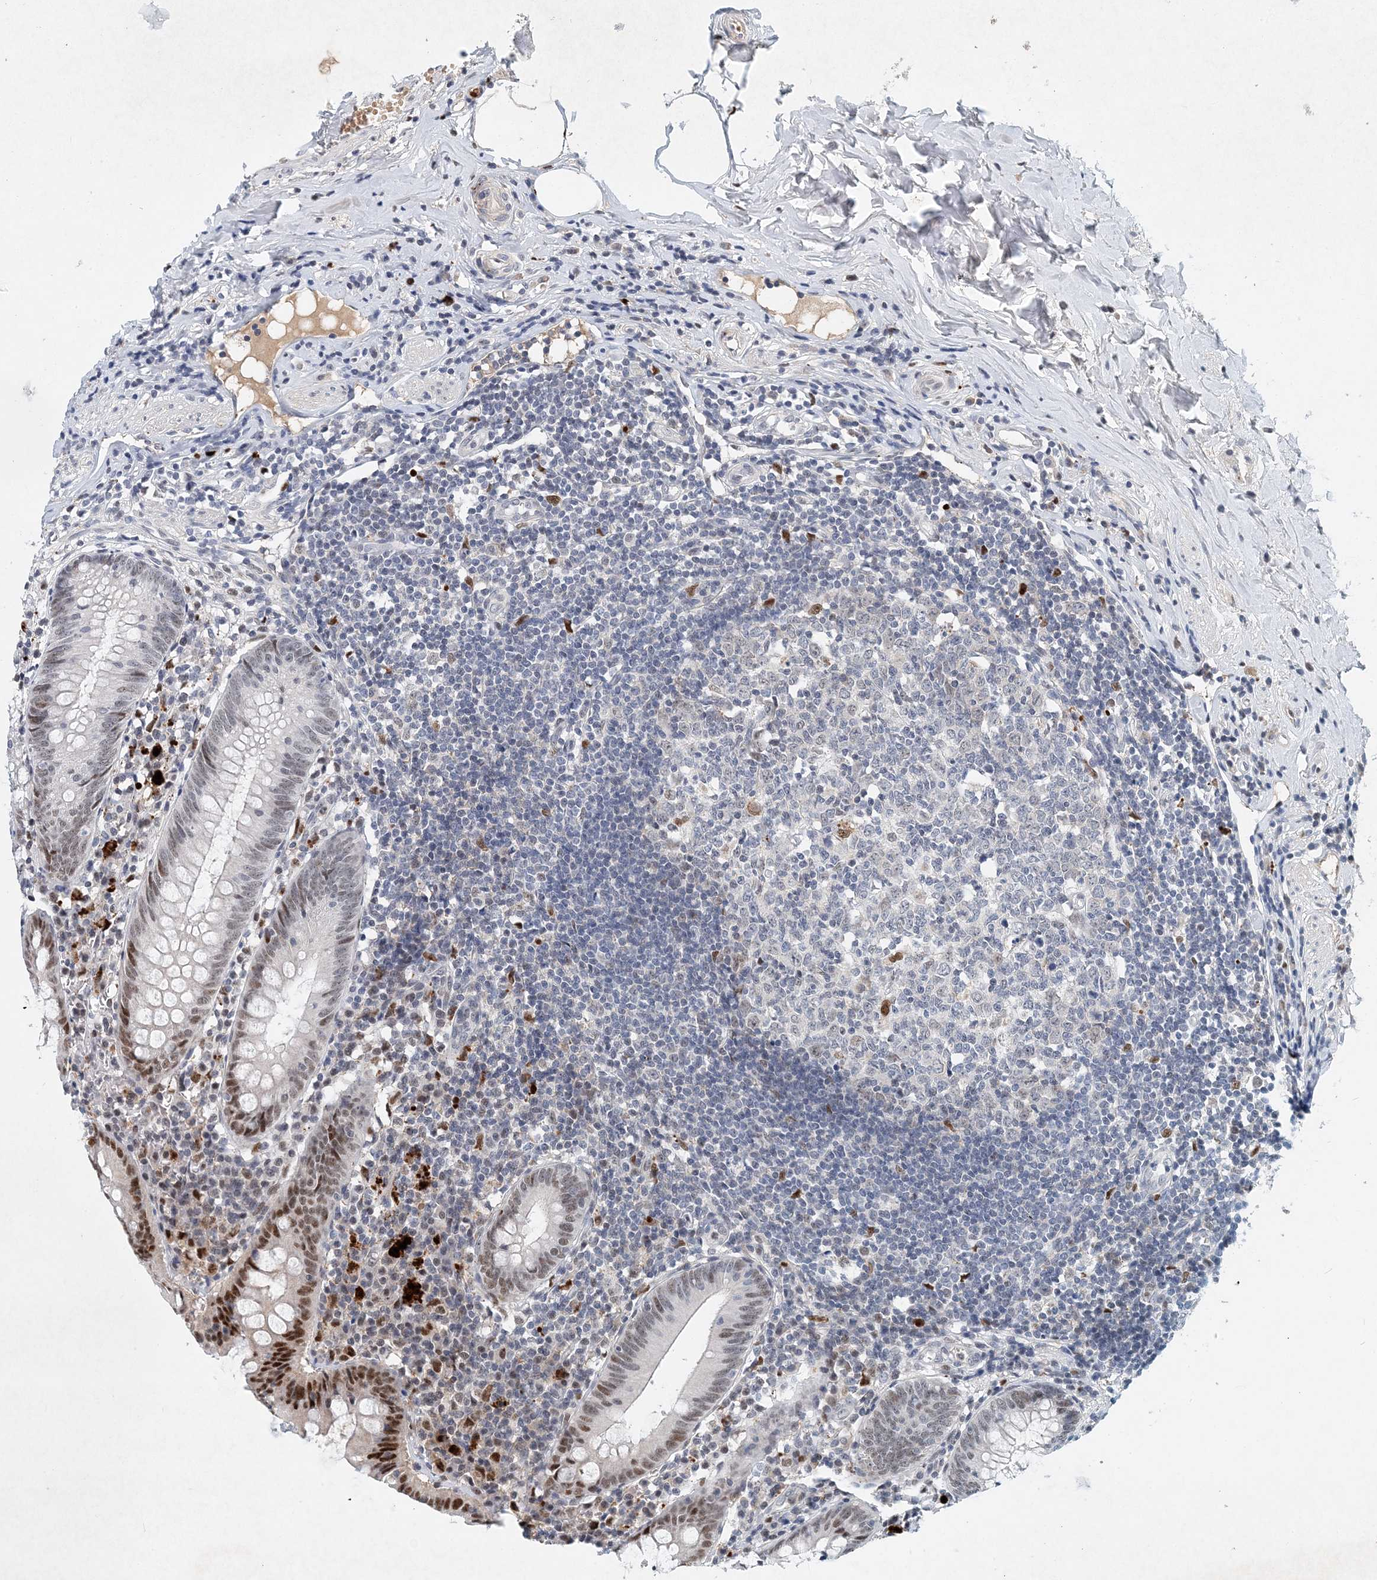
{"staining": {"intensity": "strong", "quantity": "<25%", "location": "nuclear"}, "tissue": "appendix", "cell_type": "Glandular cells", "image_type": "normal", "snomed": [{"axis": "morphology", "description": "Normal tissue, NOS"}, {"axis": "topography", "description": "Appendix"}], "caption": "Strong nuclear protein positivity is present in about <25% of glandular cells in appendix. The protein is shown in brown color, while the nuclei are stained blue.", "gene": "KPNA4", "patient": {"sex": "female", "age": 54}}